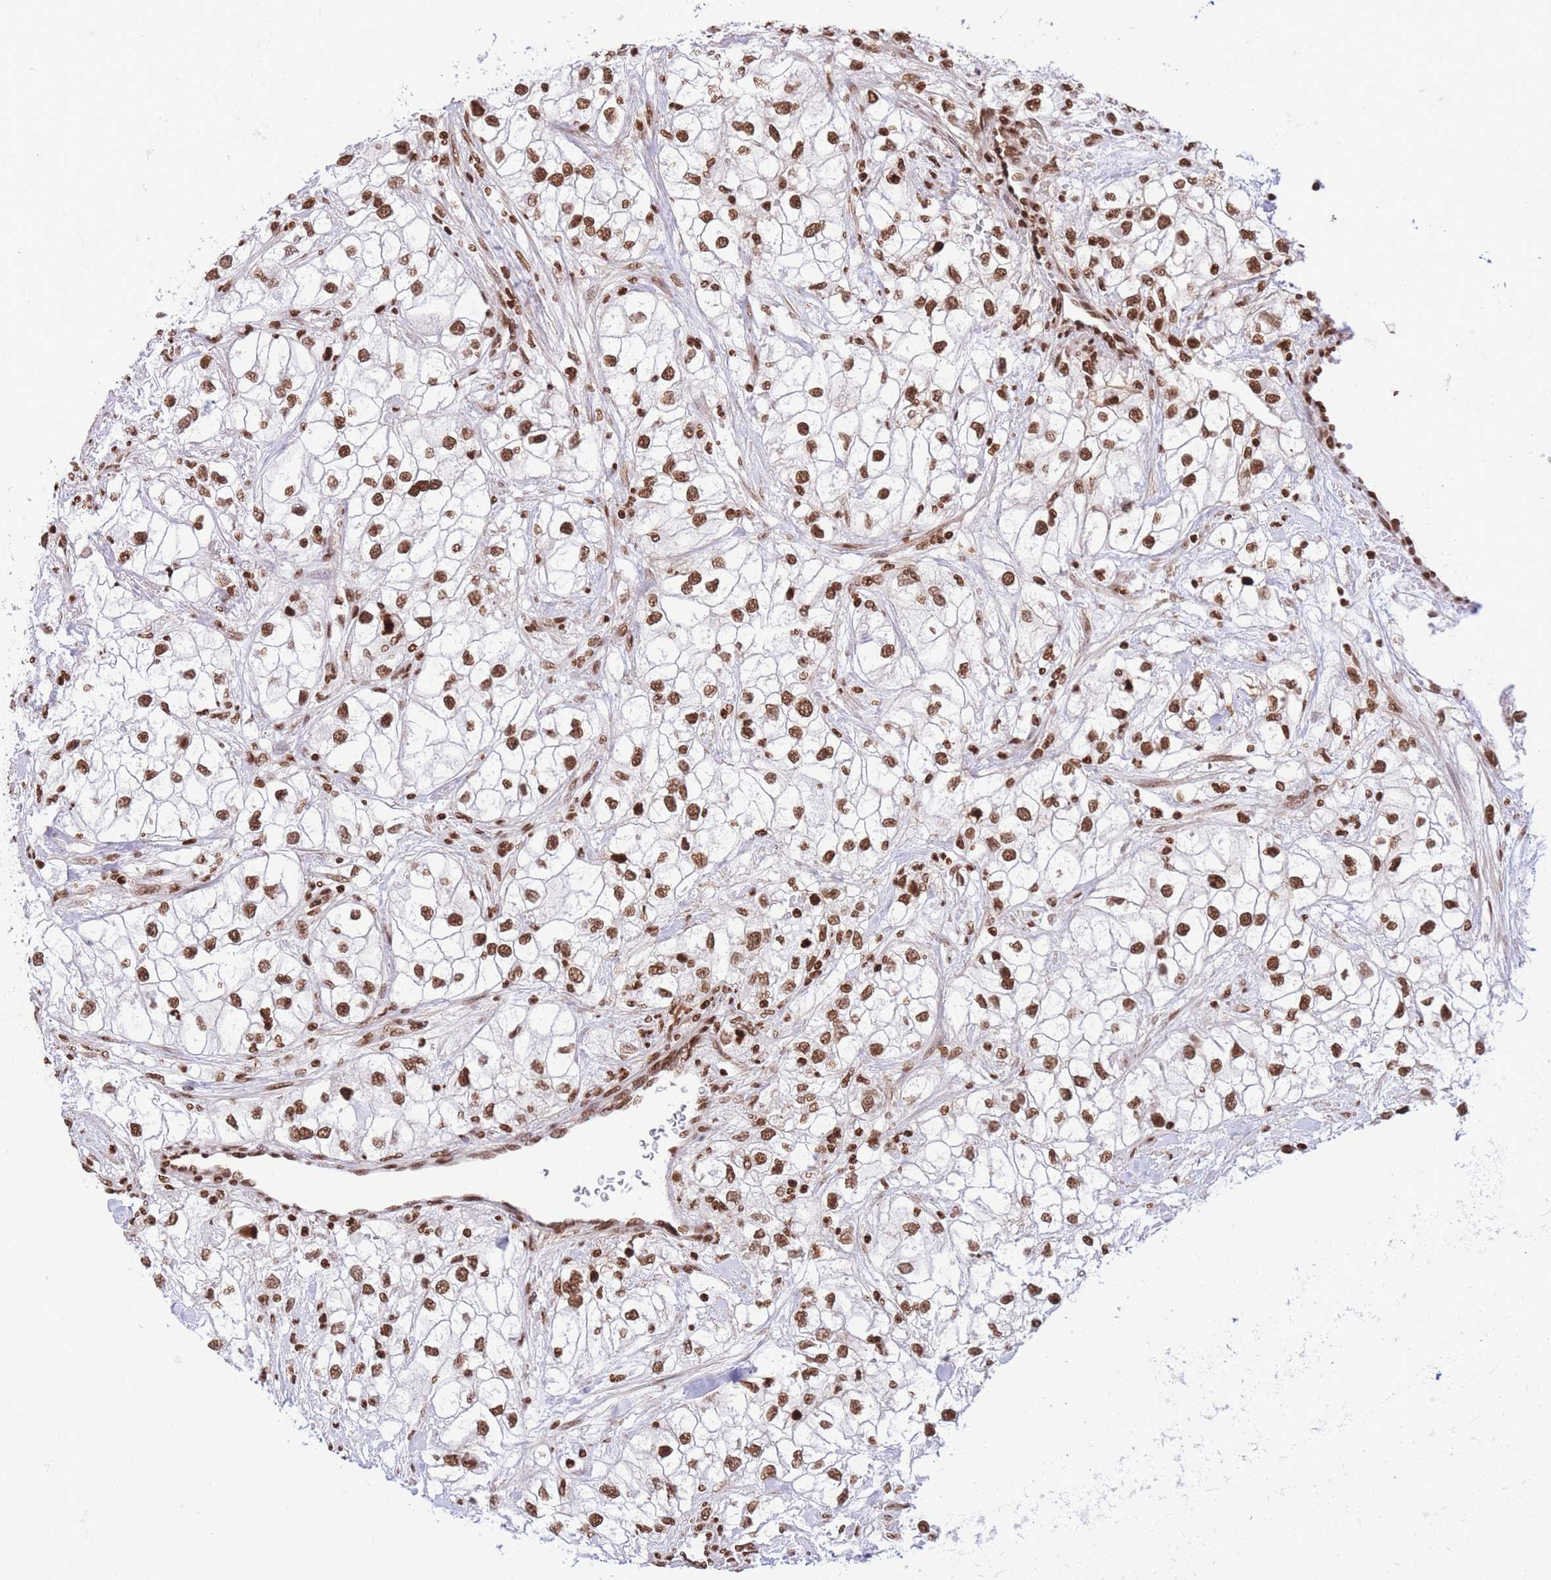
{"staining": {"intensity": "strong", "quantity": ">75%", "location": "nuclear"}, "tissue": "renal cancer", "cell_type": "Tumor cells", "image_type": "cancer", "snomed": [{"axis": "morphology", "description": "Adenocarcinoma, NOS"}, {"axis": "topography", "description": "Kidney"}], "caption": "Tumor cells exhibit strong nuclear expression in about >75% of cells in renal adenocarcinoma.", "gene": "H2BC11", "patient": {"sex": "male", "age": 59}}